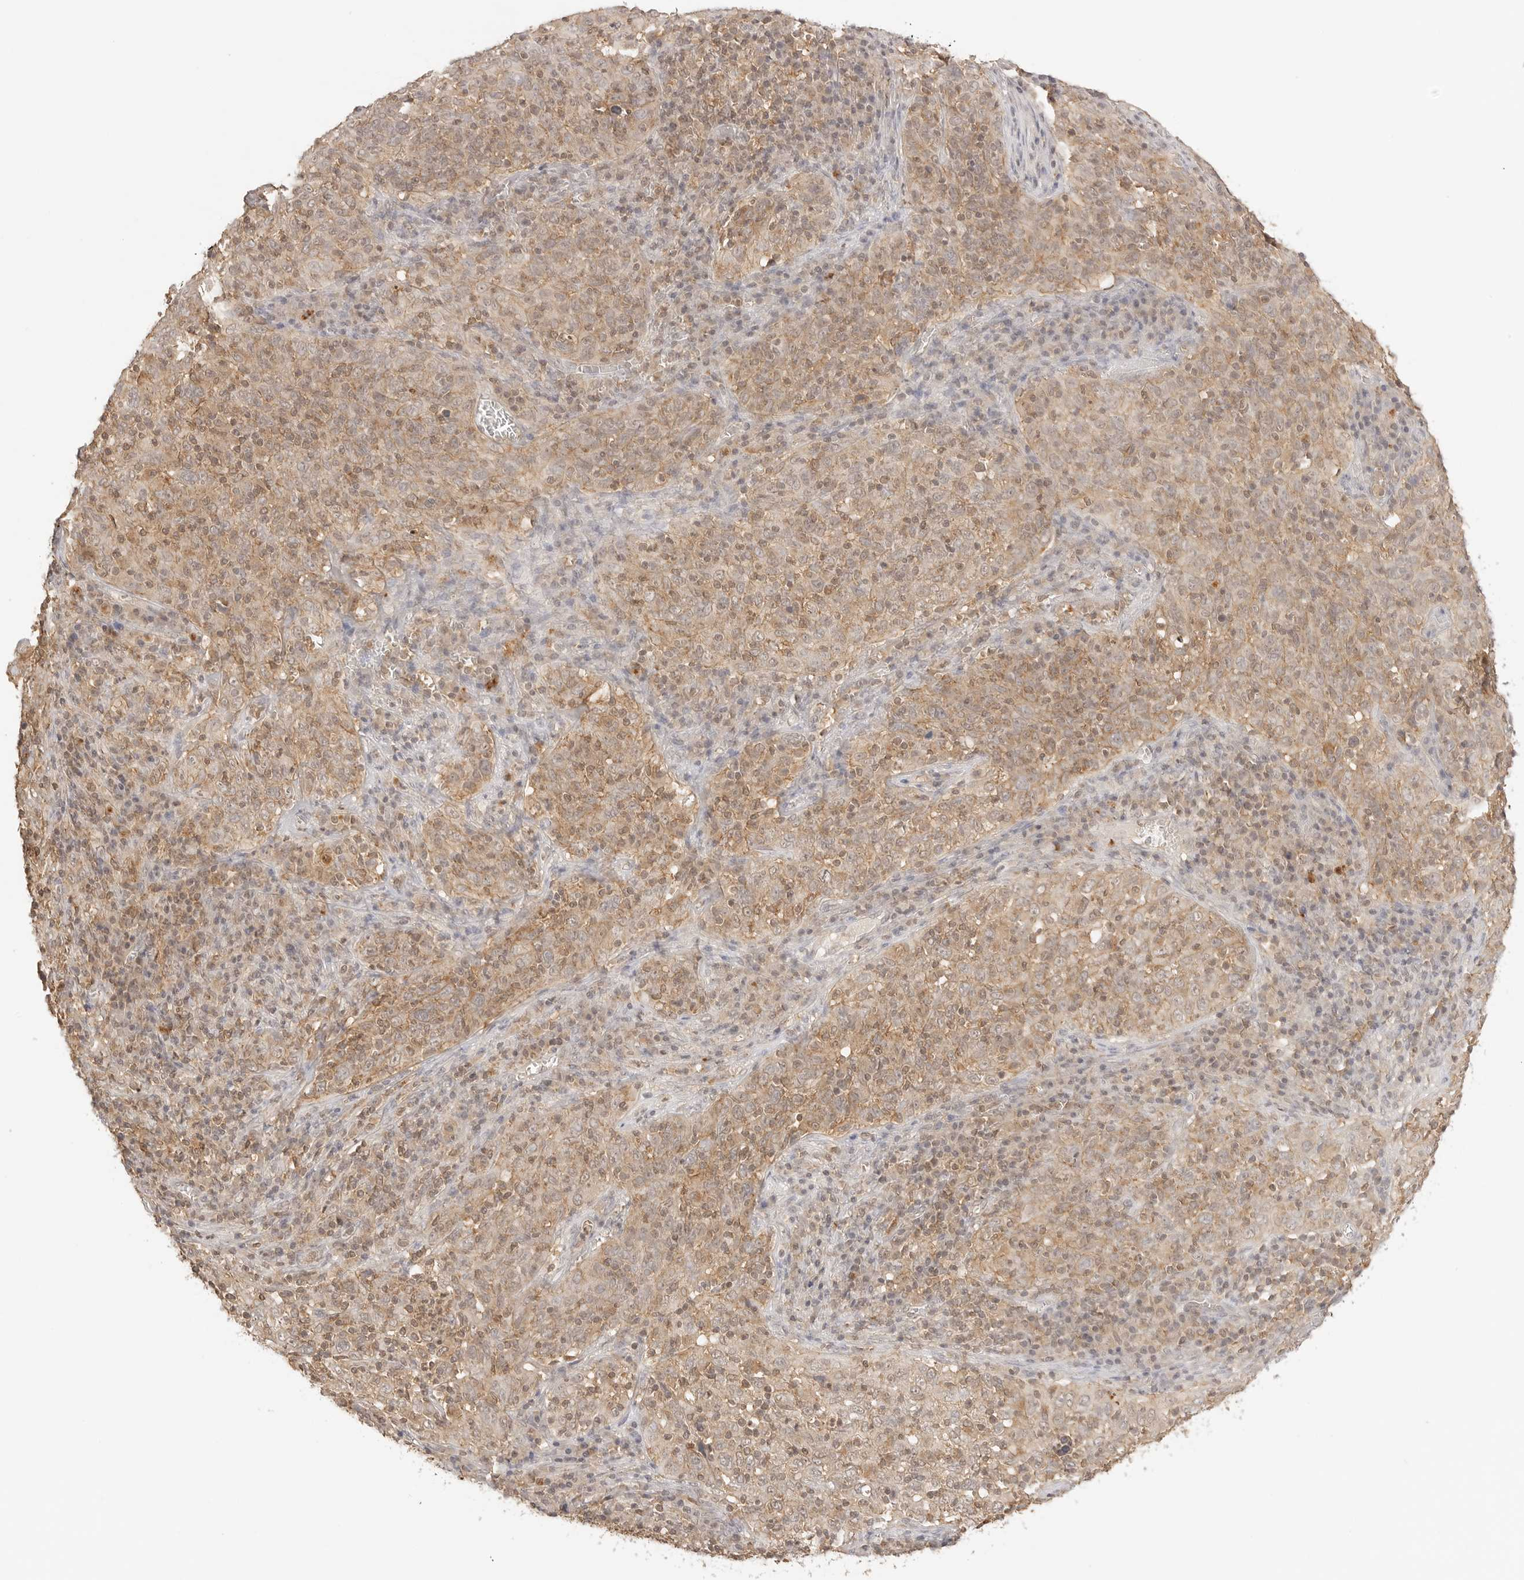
{"staining": {"intensity": "moderate", "quantity": ">75%", "location": "cytoplasmic/membranous"}, "tissue": "cervical cancer", "cell_type": "Tumor cells", "image_type": "cancer", "snomed": [{"axis": "morphology", "description": "Squamous cell carcinoma, NOS"}, {"axis": "topography", "description": "Cervix"}], "caption": "The image exhibits immunohistochemical staining of cervical cancer (squamous cell carcinoma). There is moderate cytoplasmic/membranous positivity is seen in about >75% of tumor cells.", "gene": "EPHA1", "patient": {"sex": "female", "age": 46}}